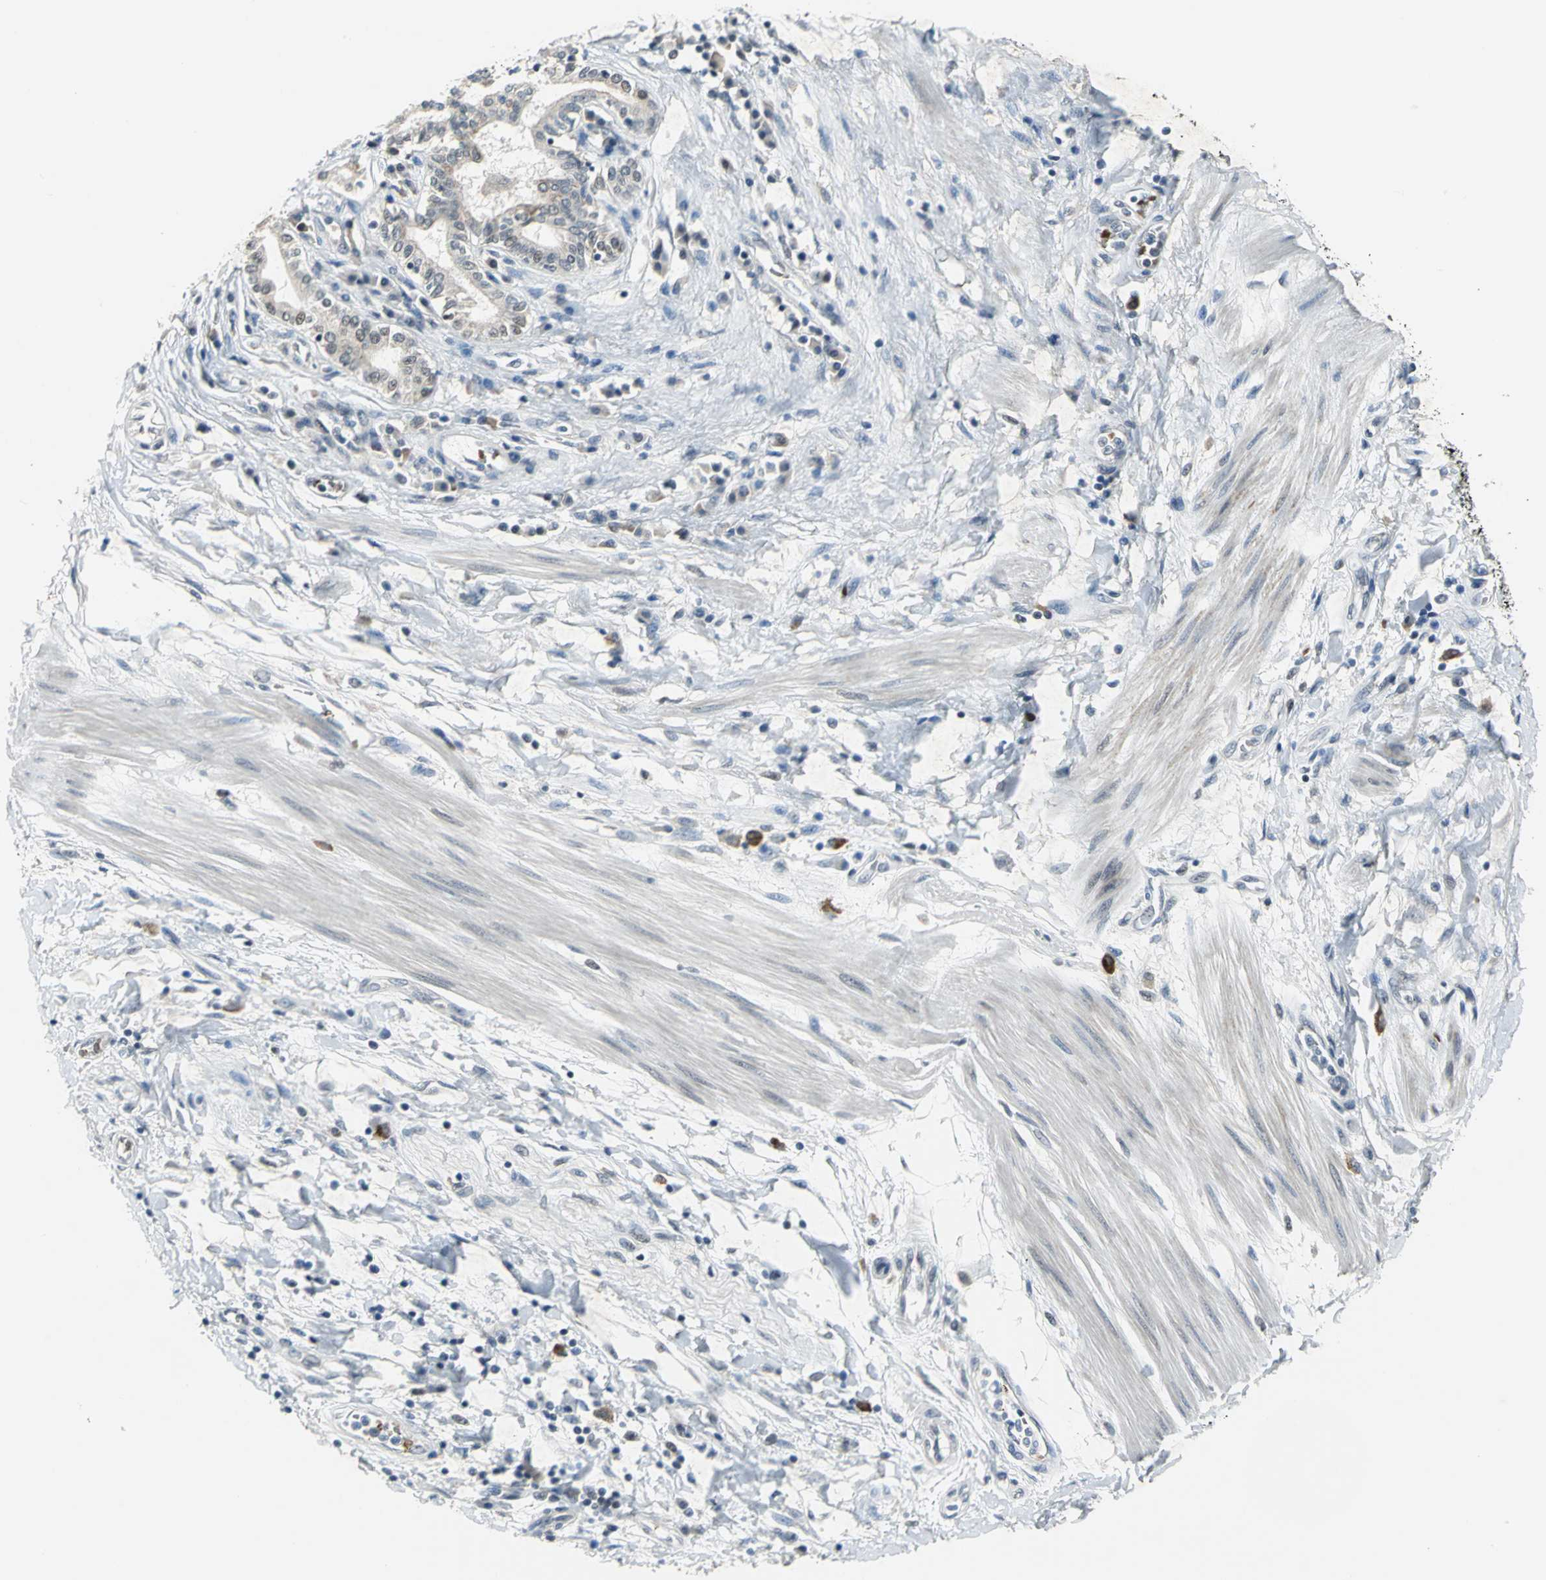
{"staining": {"intensity": "weak", "quantity": "<25%", "location": "nuclear"}, "tissue": "pancreatic cancer", "cell_type": "Tumor cells", "image_type": "cancer", "snomed": [{"axis": "morphology", "description": "Adenocarcinoma, NOS"}, {"axis": "topography", "description": "Pancreas"}], "caption": "DAB immunohistochemical staining of human adenocarcinoma (pancreatic) displays no significant expression in tumor cells.", "gene": "GLI3", "patient": {"sex": "female", "age": 48}}